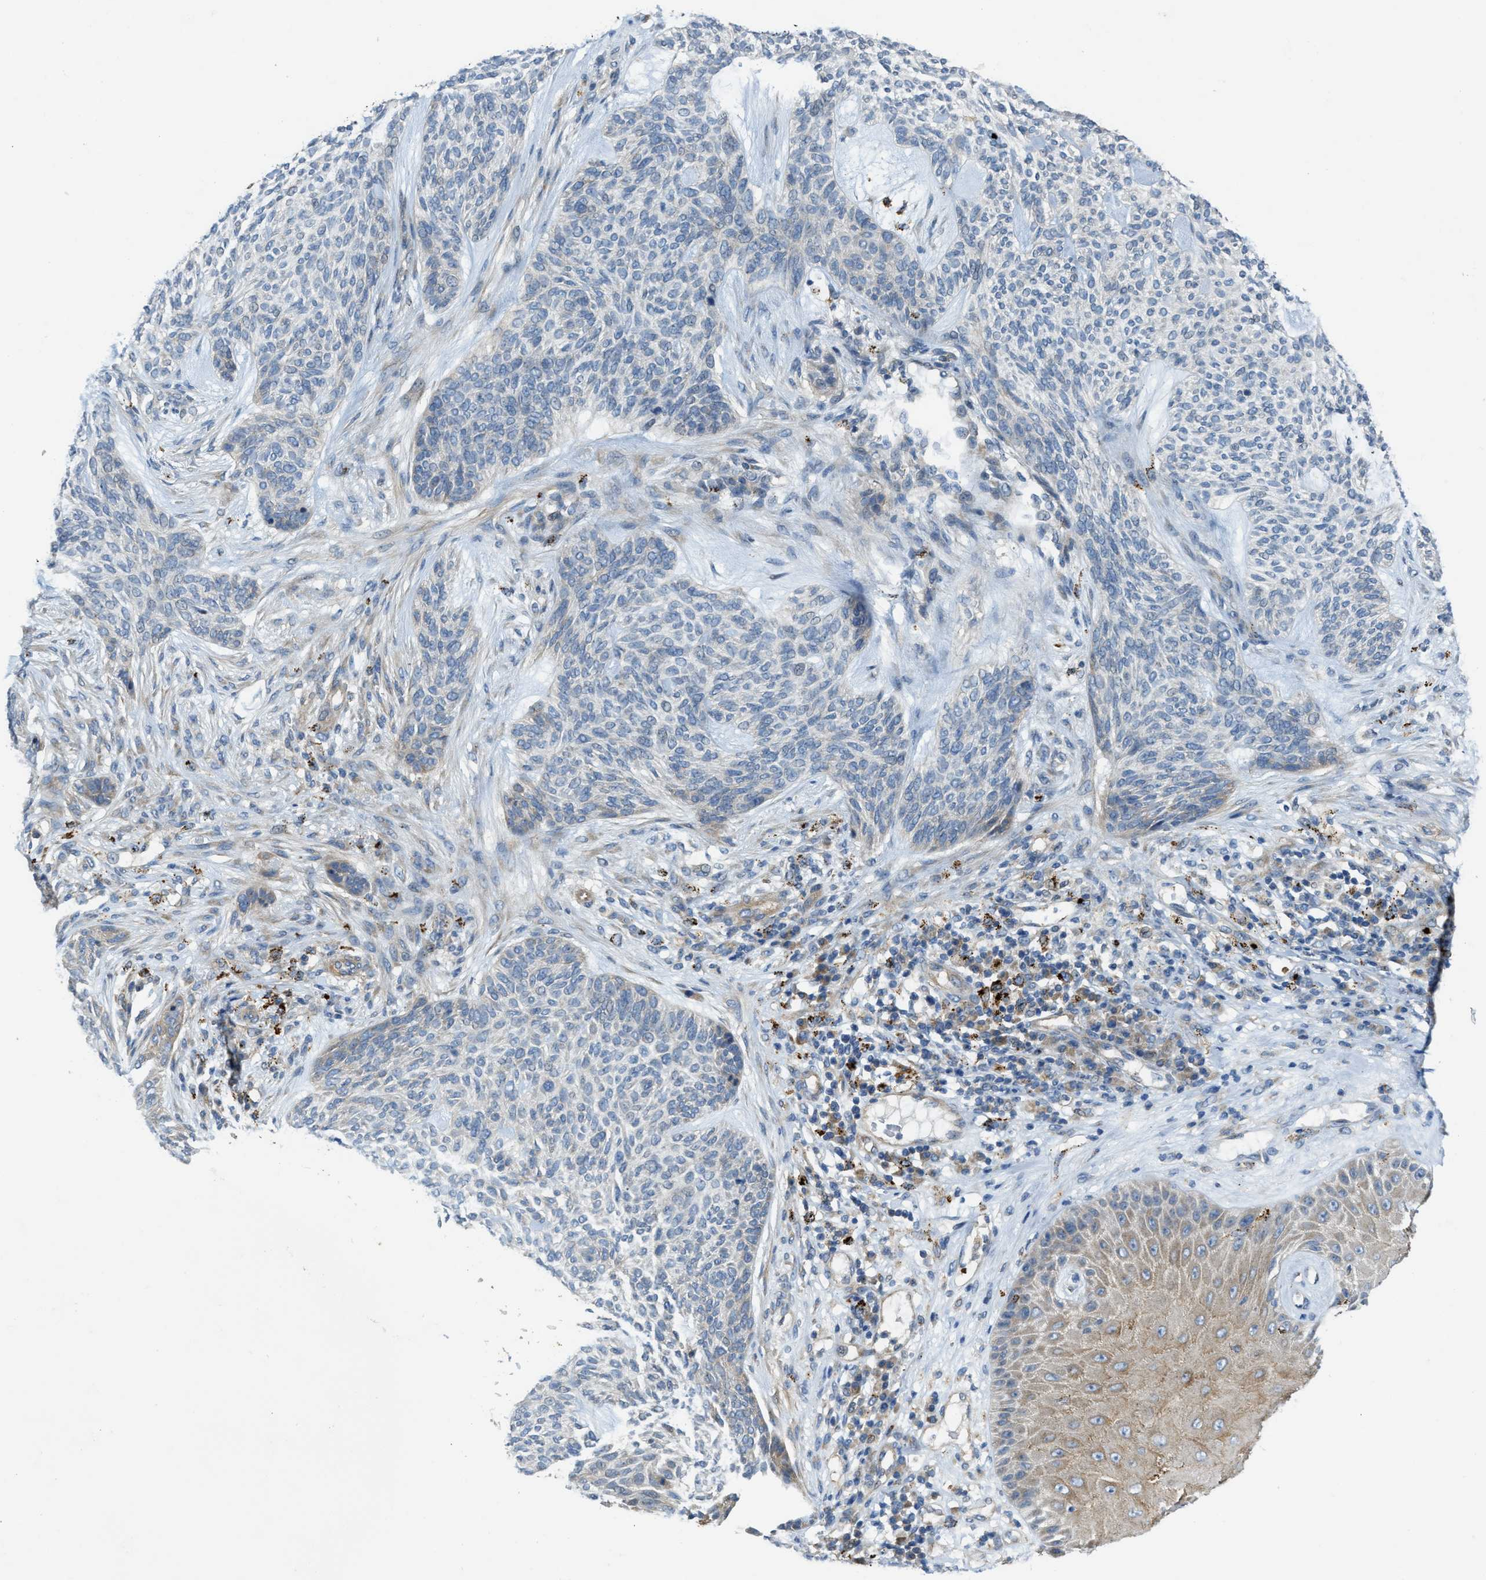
{"staining": {"intensity": "negative", "quantity": "none", "location": "none"}, "tissue": "skin cancer", "cell_type": "Tumor cells", "image_type": "cancer", "snomed": [{"axis": "morphology", "description": "Basal cell carcinoma"}, {"axis": "topography", "description": "Skin"}], "caption": "Tumor cells show no significant protein positivity in basal cell carcinoma (skin).", "gene": "KLHDC10", "patient": {"sex": "male", "age": 55}}